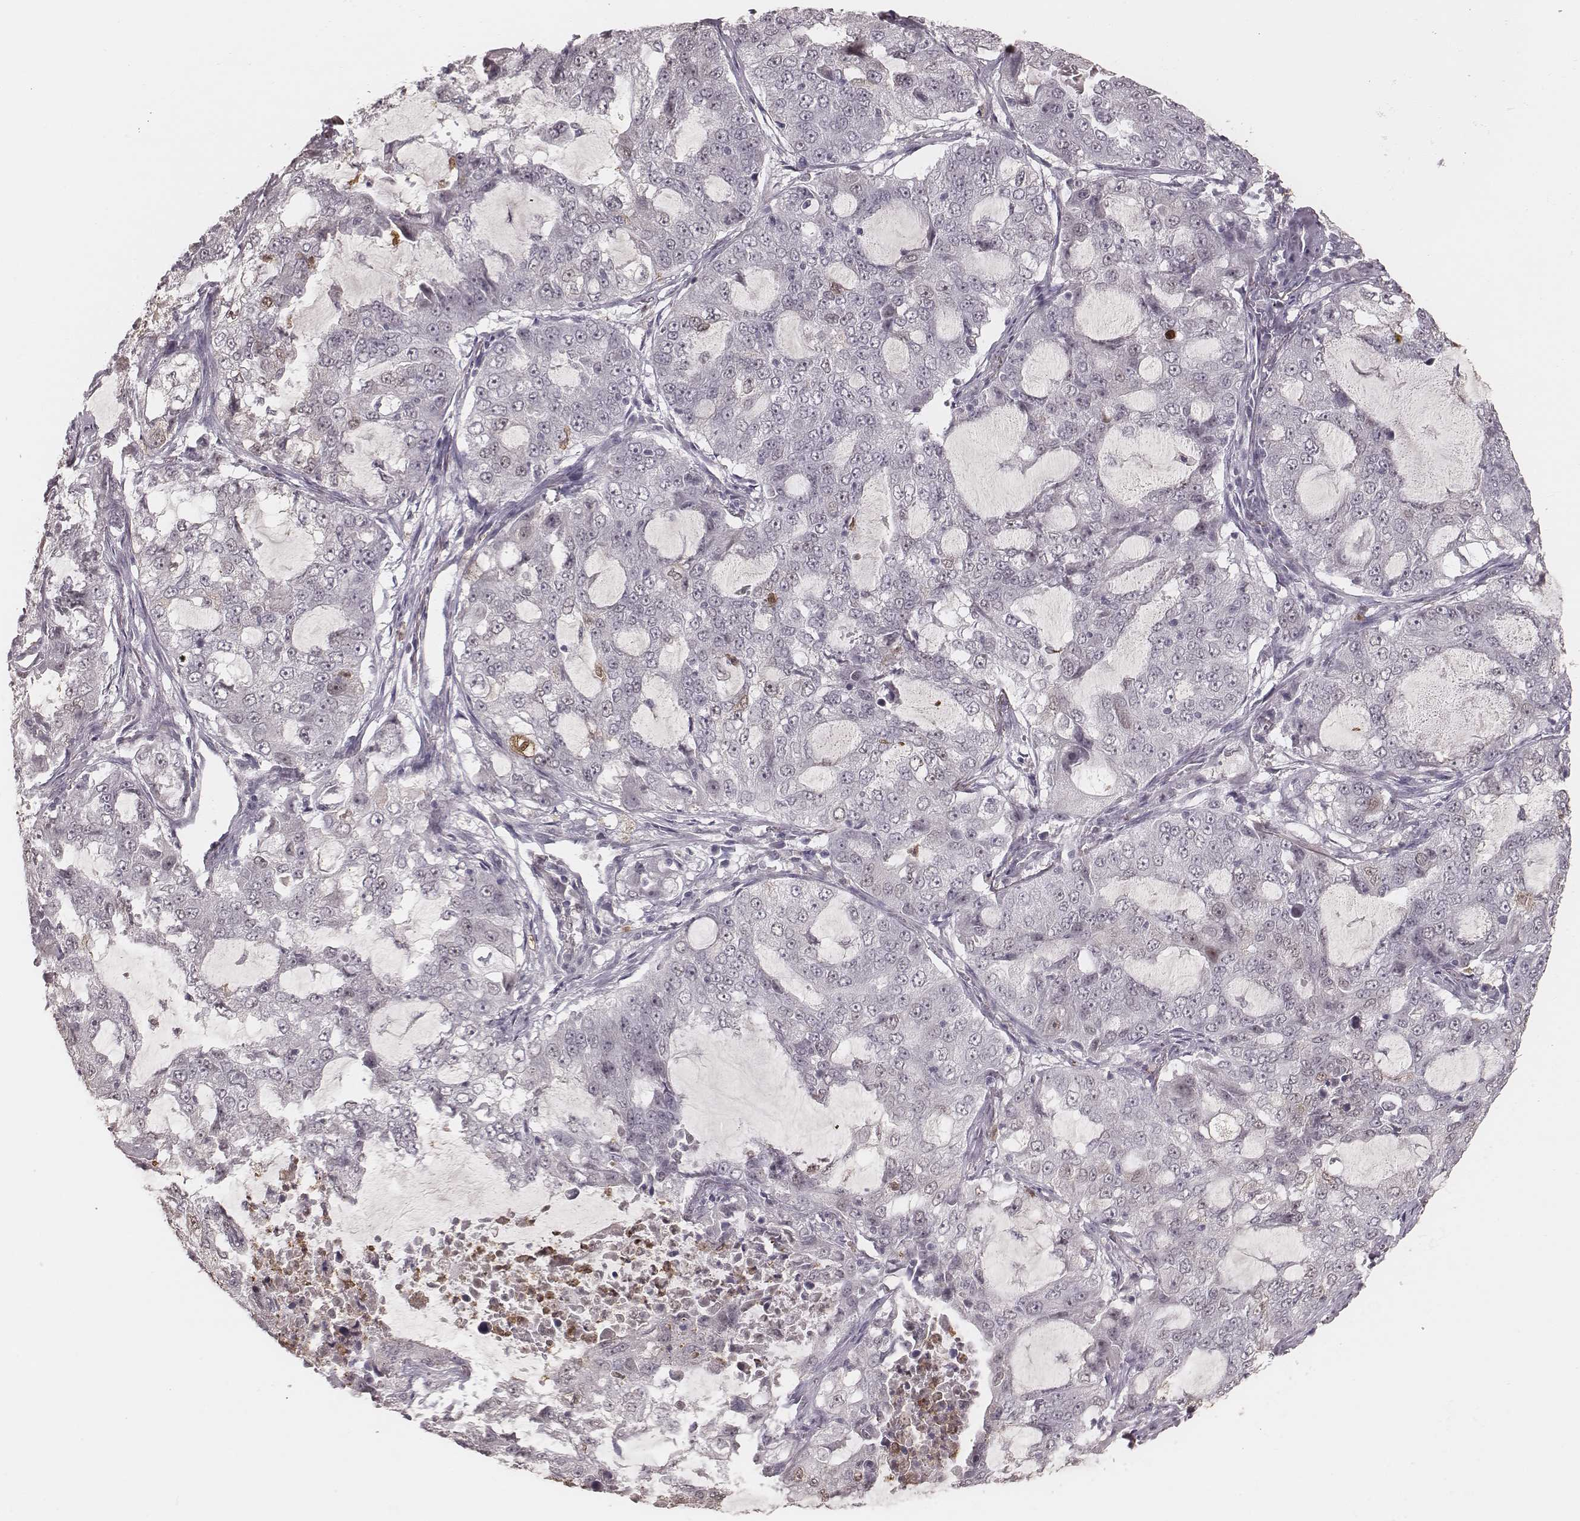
{"staining": {"intensity": "negative", "quantity": "none", "location": "none"}, "tissue": "lung cancer", "cell_type": "Tumor cells", "image_type": "cancer", "snomed": [{"axis": "morphology", "description": "Adenocarcinoma, NOS"}, {"axis": "topography", "description": "Lung"}], "caption": "DAB (3,3'-diaminobenzidine) immunohistochemical staining of lung cancer (adenocarcinoma) displays no significant staining in tumor cells. The staining was performed using DAB (3,3'-diaminobenzidine) to visualize the protein expression in brown, while the nuclei were stained in blue with hematoxylin (Magnification: 20x).", "gene": "KITLG", "patient": {"sex": "female", "age": 61}}